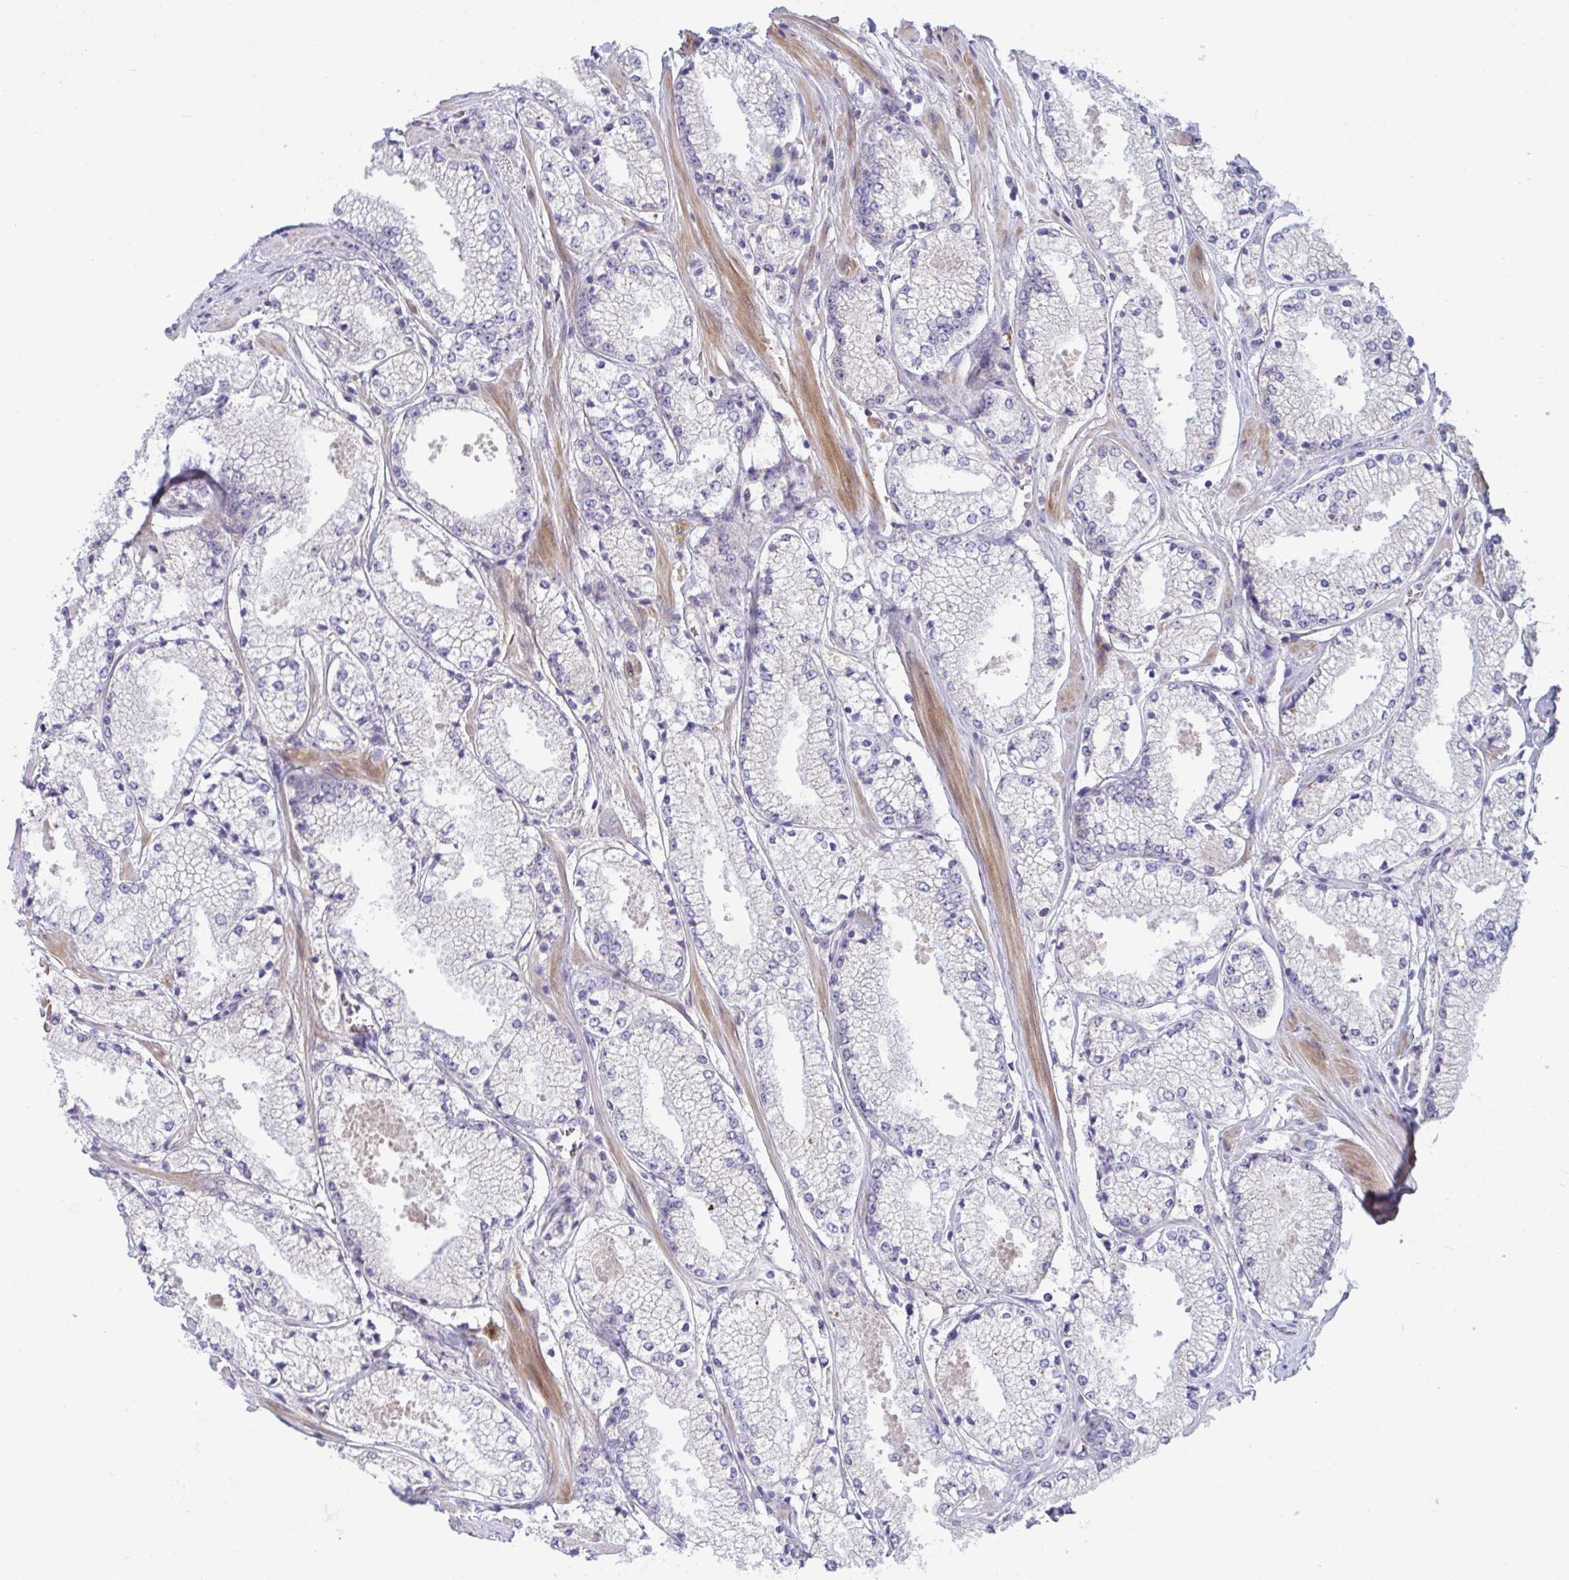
{"staining": {"intensity": "negative", "quantity": "none", "location": "none"}, "tissue": "prostate cancer", "cell_type": "Tumor cells", "image_type": "cancer", "snomed": [{"axis": "morphology", "description": "Adenocarcinoma, High grade"}, {"axis": "topography", "description": "Prostate"}], "caption": "There is no significant staining in tumor cells of prostate high-grade adenocarcinoma.", "gene": "VWC2", "patient": {"sex": "male", "age": 63}}